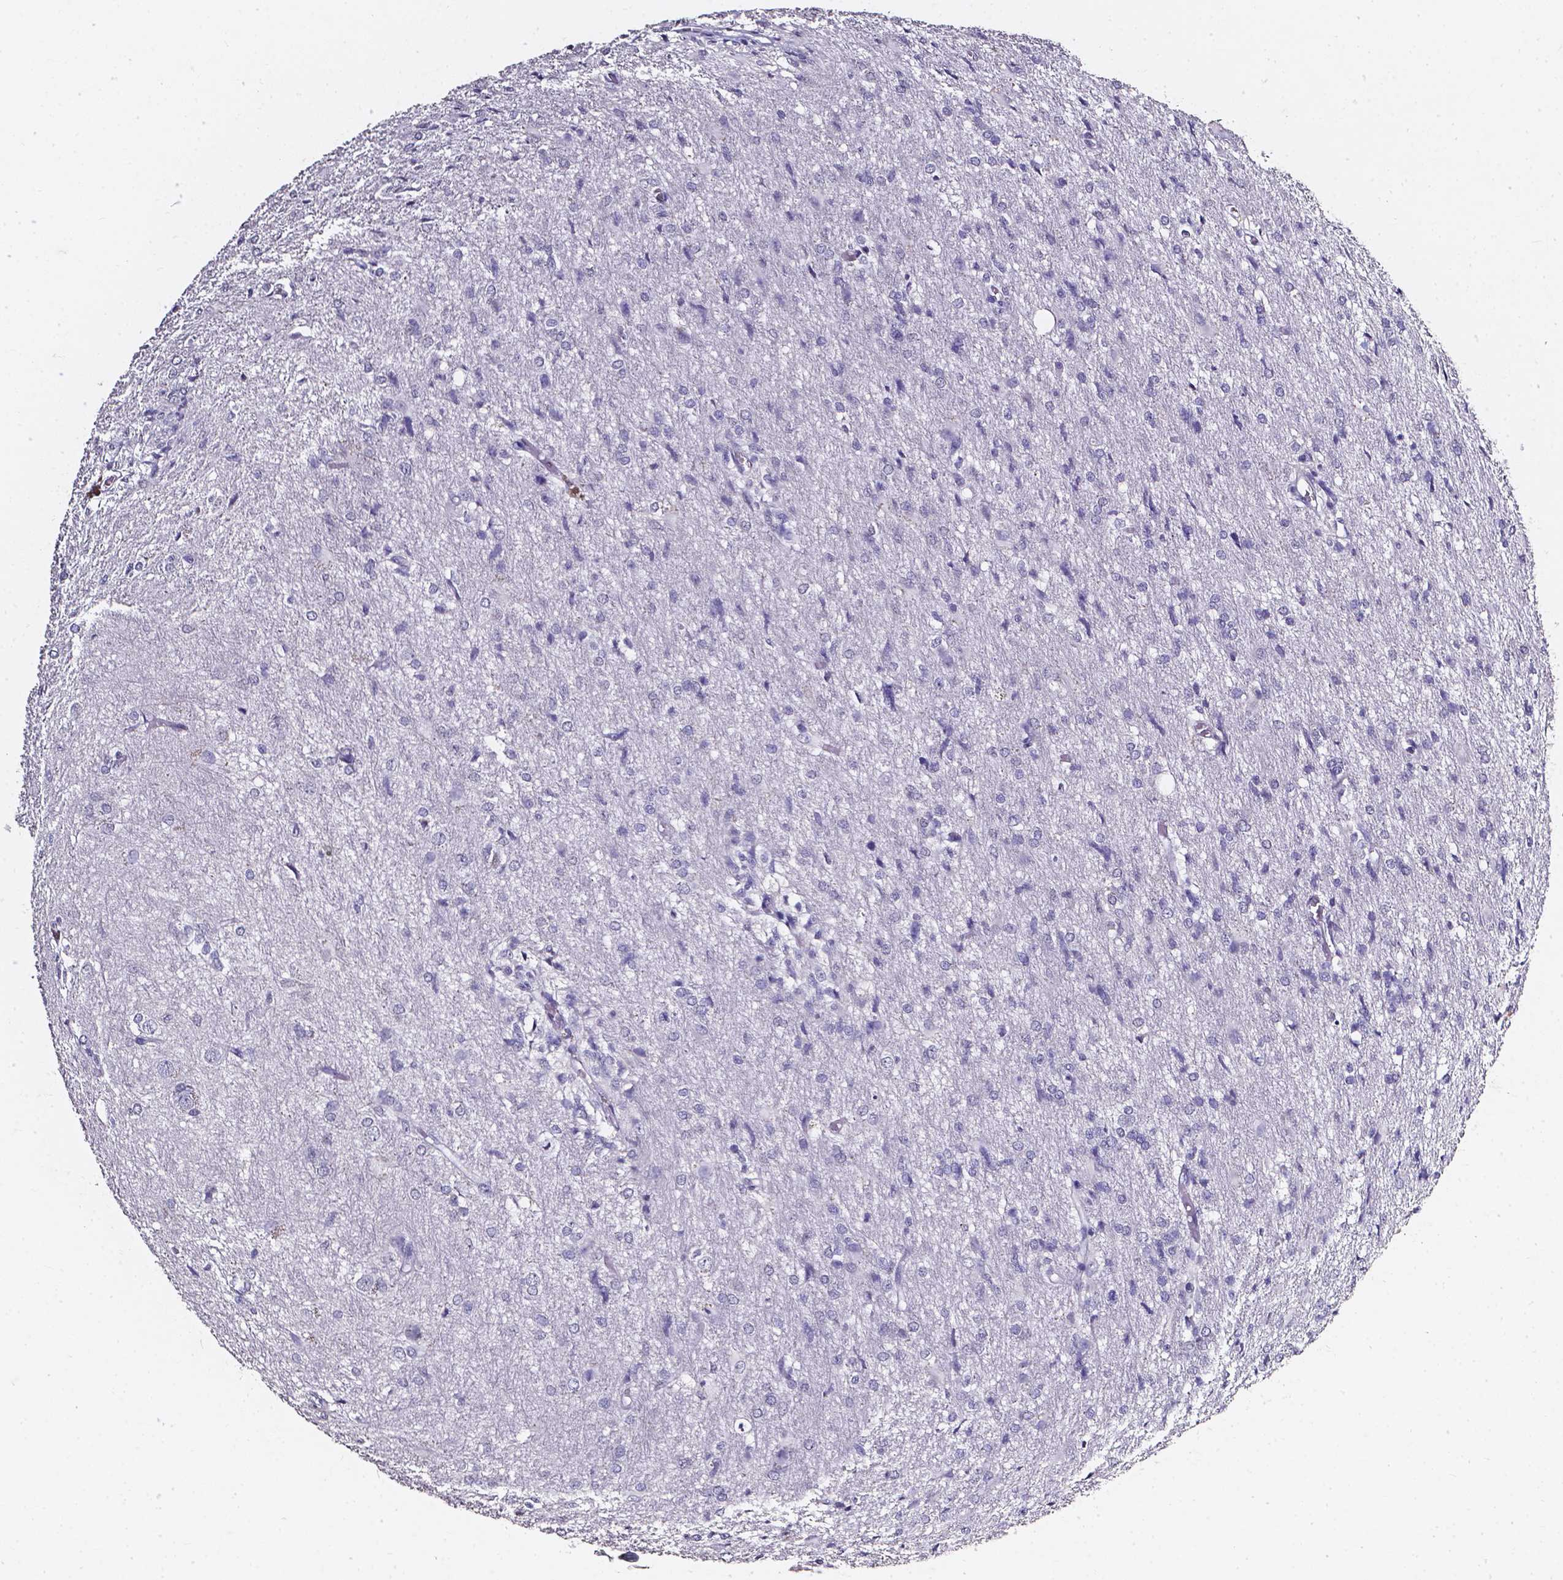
{"staining": {"intensity": "negative", "quantity": "none", "location": "none"}, "tissue": "glioma", "cell_type": "Tumor cells", "image_type": "cancer", "snomed": [{"axis": "morphology", "description": "Glioma, malignant, High grade"}, {"axis": "topography", "description": "Brain"}], "caption": "Micrograph shows no significant protein positivity in tumor cells of glioma.", "gene": "AKR1B10", "patient": {"sex": "male", "age": 68}}